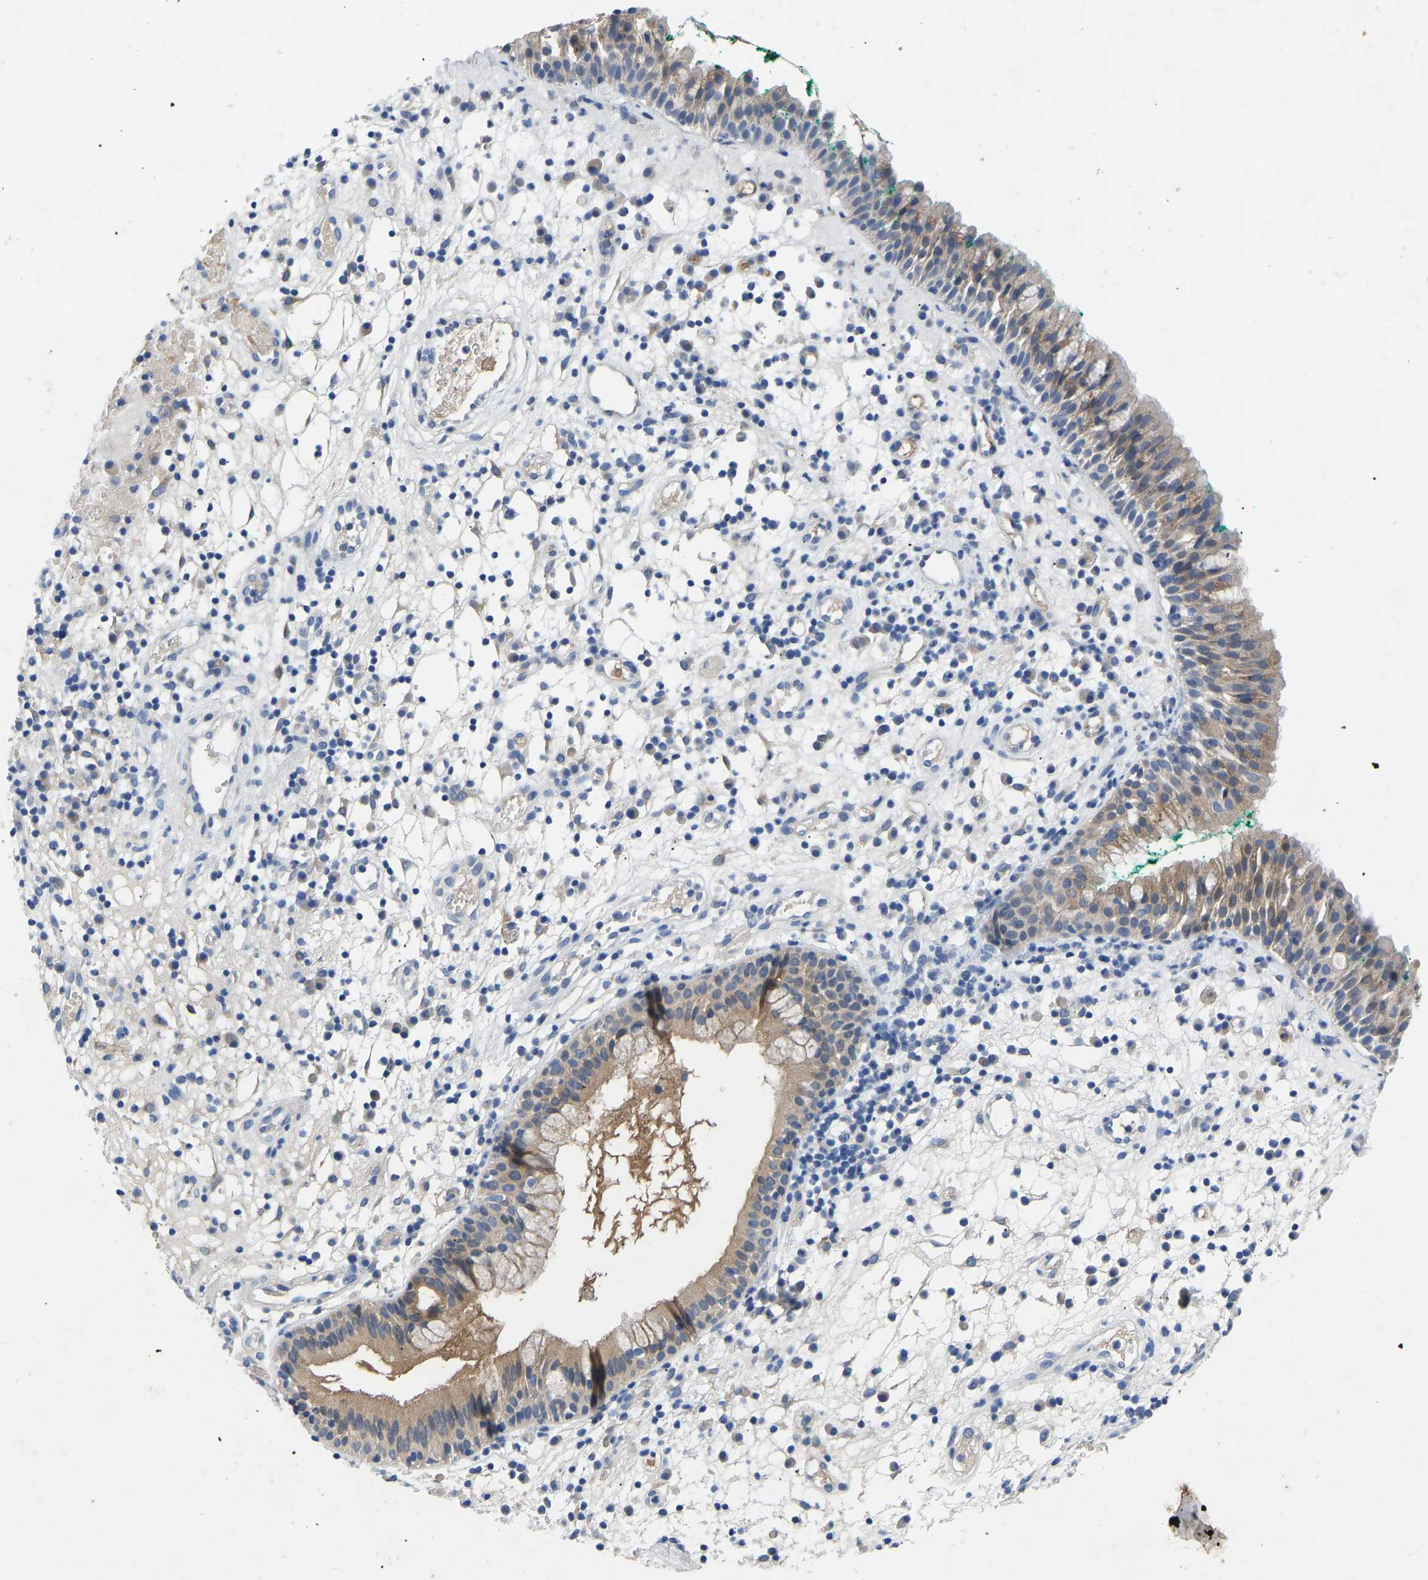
{"staining": {"intensity": "moderate", "quantity": ">75%", "location": "cytoplasmic/membranous"}, "tissue": "nasopharynx", "cell_type": "Respiratory epithelial cells", "image_type": "normal", "snomed": [{"axis": "morphology", "description": "Normal tissue, NOS"}, {"axis": "morphology", "description": "Basal cell carcinoma"}, {"axis": "topography", "description": "Cartilage tissue"}, {"axis": "topography", "description": "Nasopharynx"}, {"axis": "topography", "description": "Oral tissue"}], "caption": "Immunohistochemistry (IHC) of normal human nasopharynx displays medium levels of moderate cytoplasmic/membranous staining in approximately >75% of respiratory epithelial cells. (Stains: DAB in brown, nuclei in blue, Microscopy: brightfield microscopy at high magnification).", "gene": "RBP1", "patient": {"sex": "female", "age": 77}}